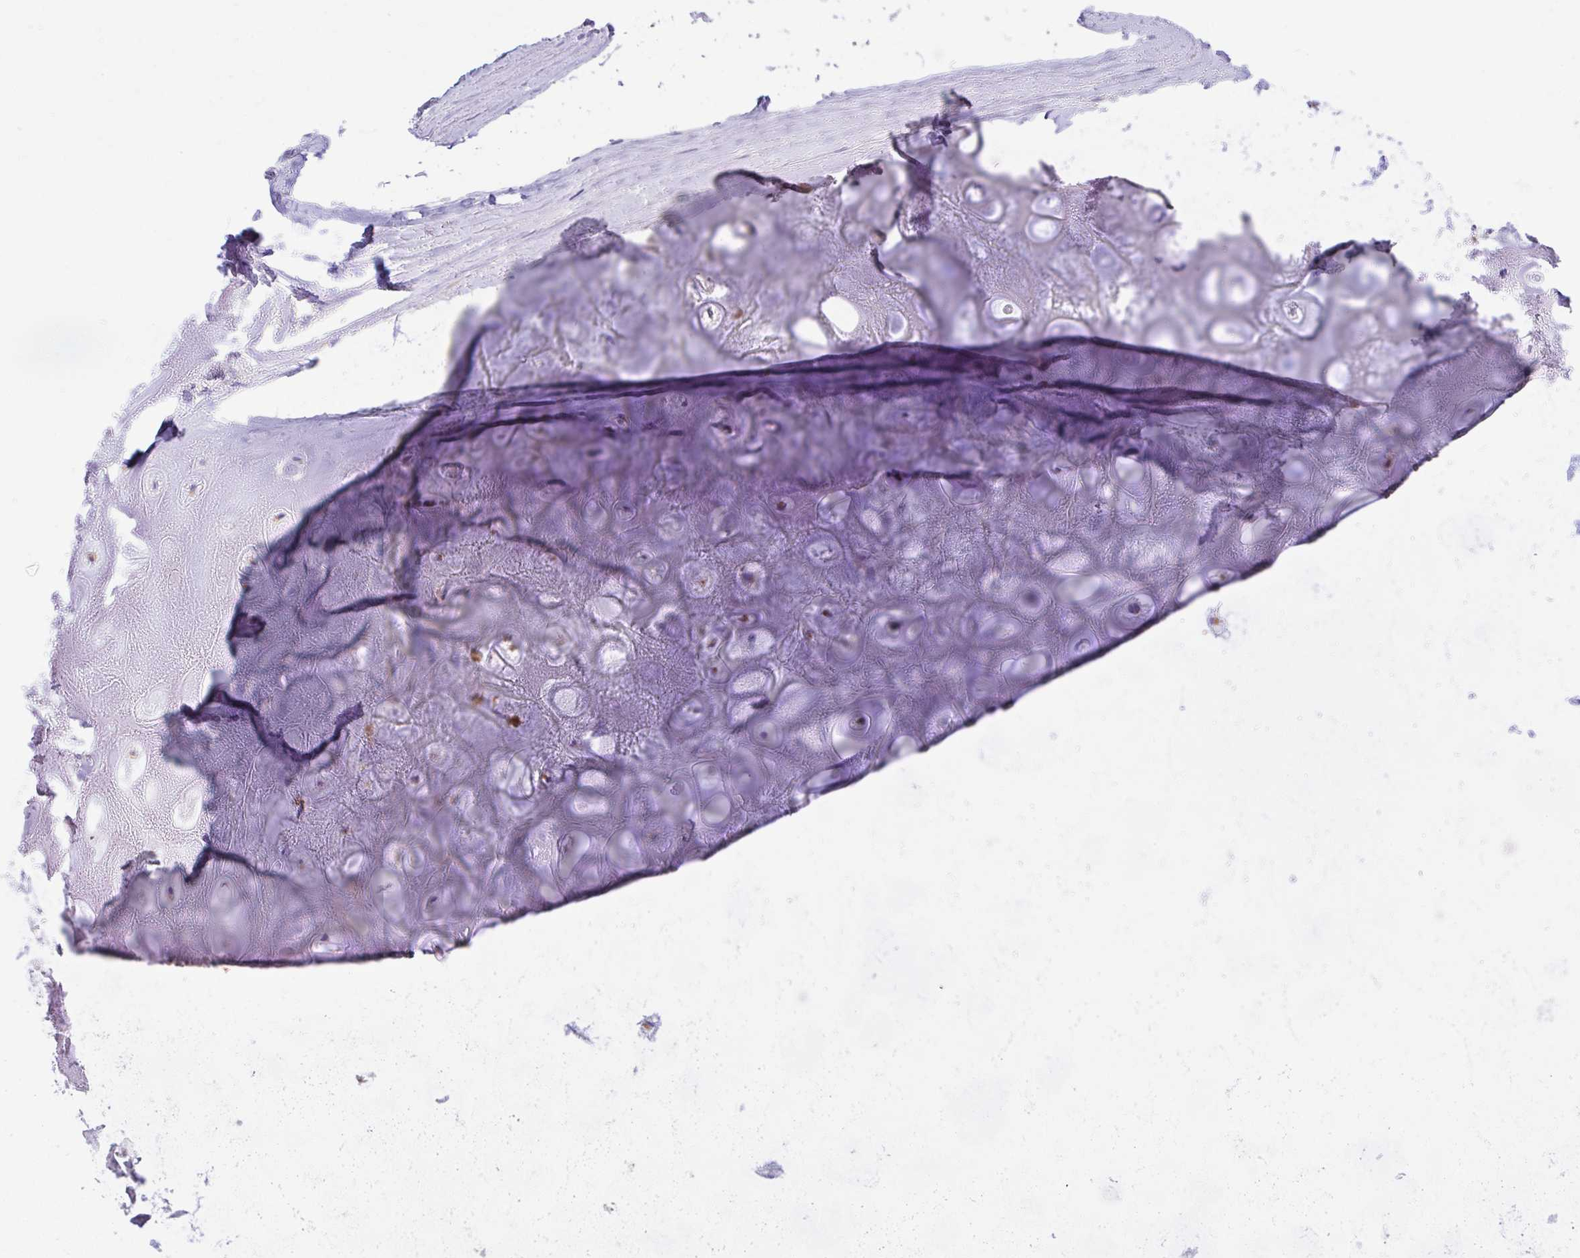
{"staining": {"intensity": "negative", "quantity": "none", "location": "none"}, "tissue": "soft tissue", "cell_type": "Chondrocytes", "image_type": "normal", "snomed": [{"axis": "morphology", "description": "Normal tissue, NOS"}, {"axis": "topography", "description": "Lymph node"}, {"axis": "topography", "description": "Cartilage tissue"}, {"axis": "topography", "description": "Nasopharynx"}], "caption": "High magnification brightfield microscopy of unremarkable soft tissue stained with DAB (brown) and counterstained with hematoxylin (blue): chondrocytes show no significant expression. (DAB immunohistochemistry, high magnification).", "gene": "FAM177A1", "patient": {"sex": "male", "age": 63}}